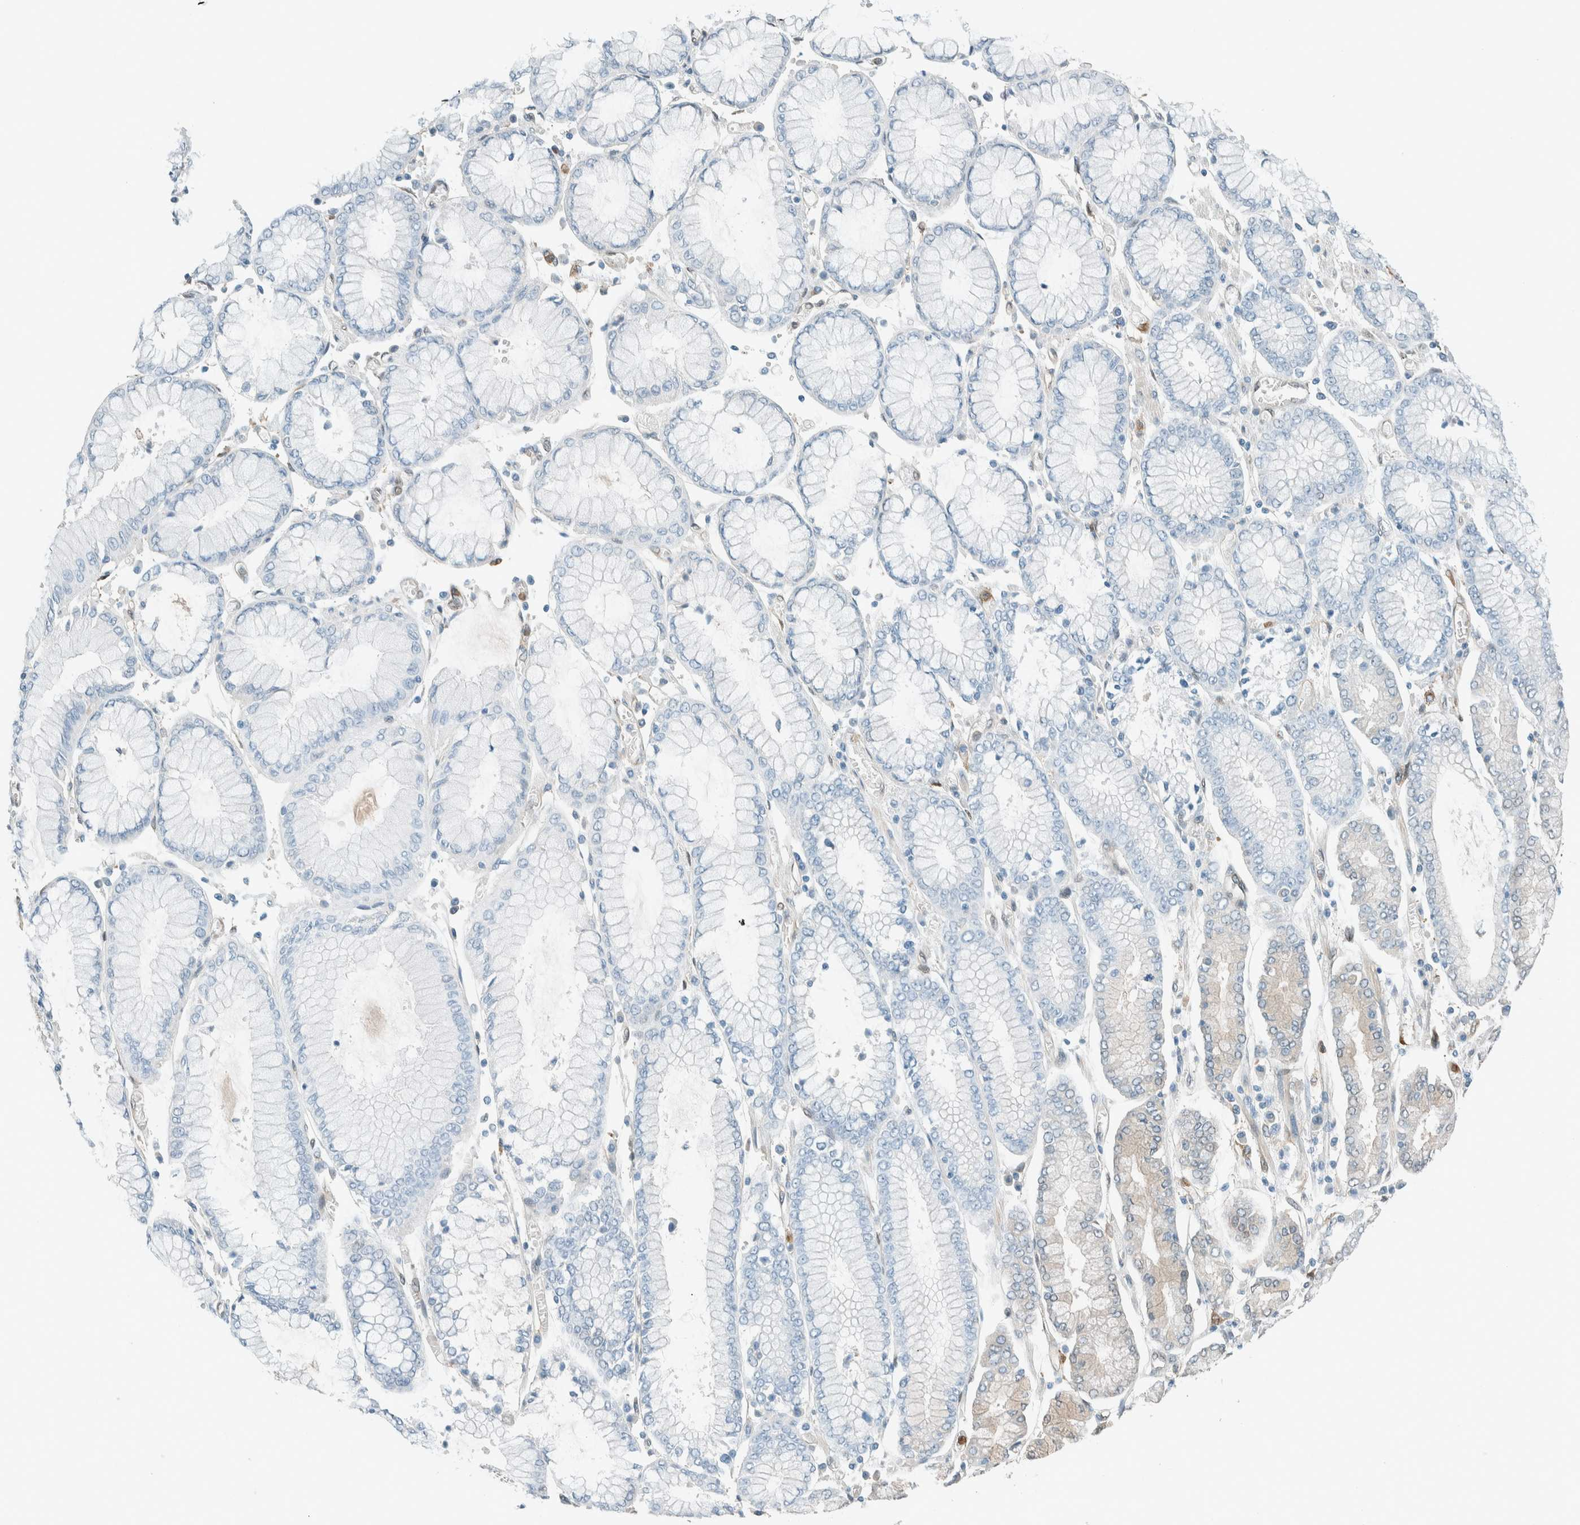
{"staining": {"intensity": "weak", "quantity": "<25%", "location": "cytoplasmic/membranous"}, "tissue": "stomach cancer", "cell_type": "Tumor cells", "image_type": "cancer", "snomed": [{"axis": "morphology", "description": "Adenocarcinoma, NOS"}, {"axis": "topography", "description": "Stomach"}], "caption": "There is no significant positivity in tumor cells of stomach cancer. Nuclei are stained in blue.", "gene": "NXN", "patient": {"sex": "male", "age": 76}}